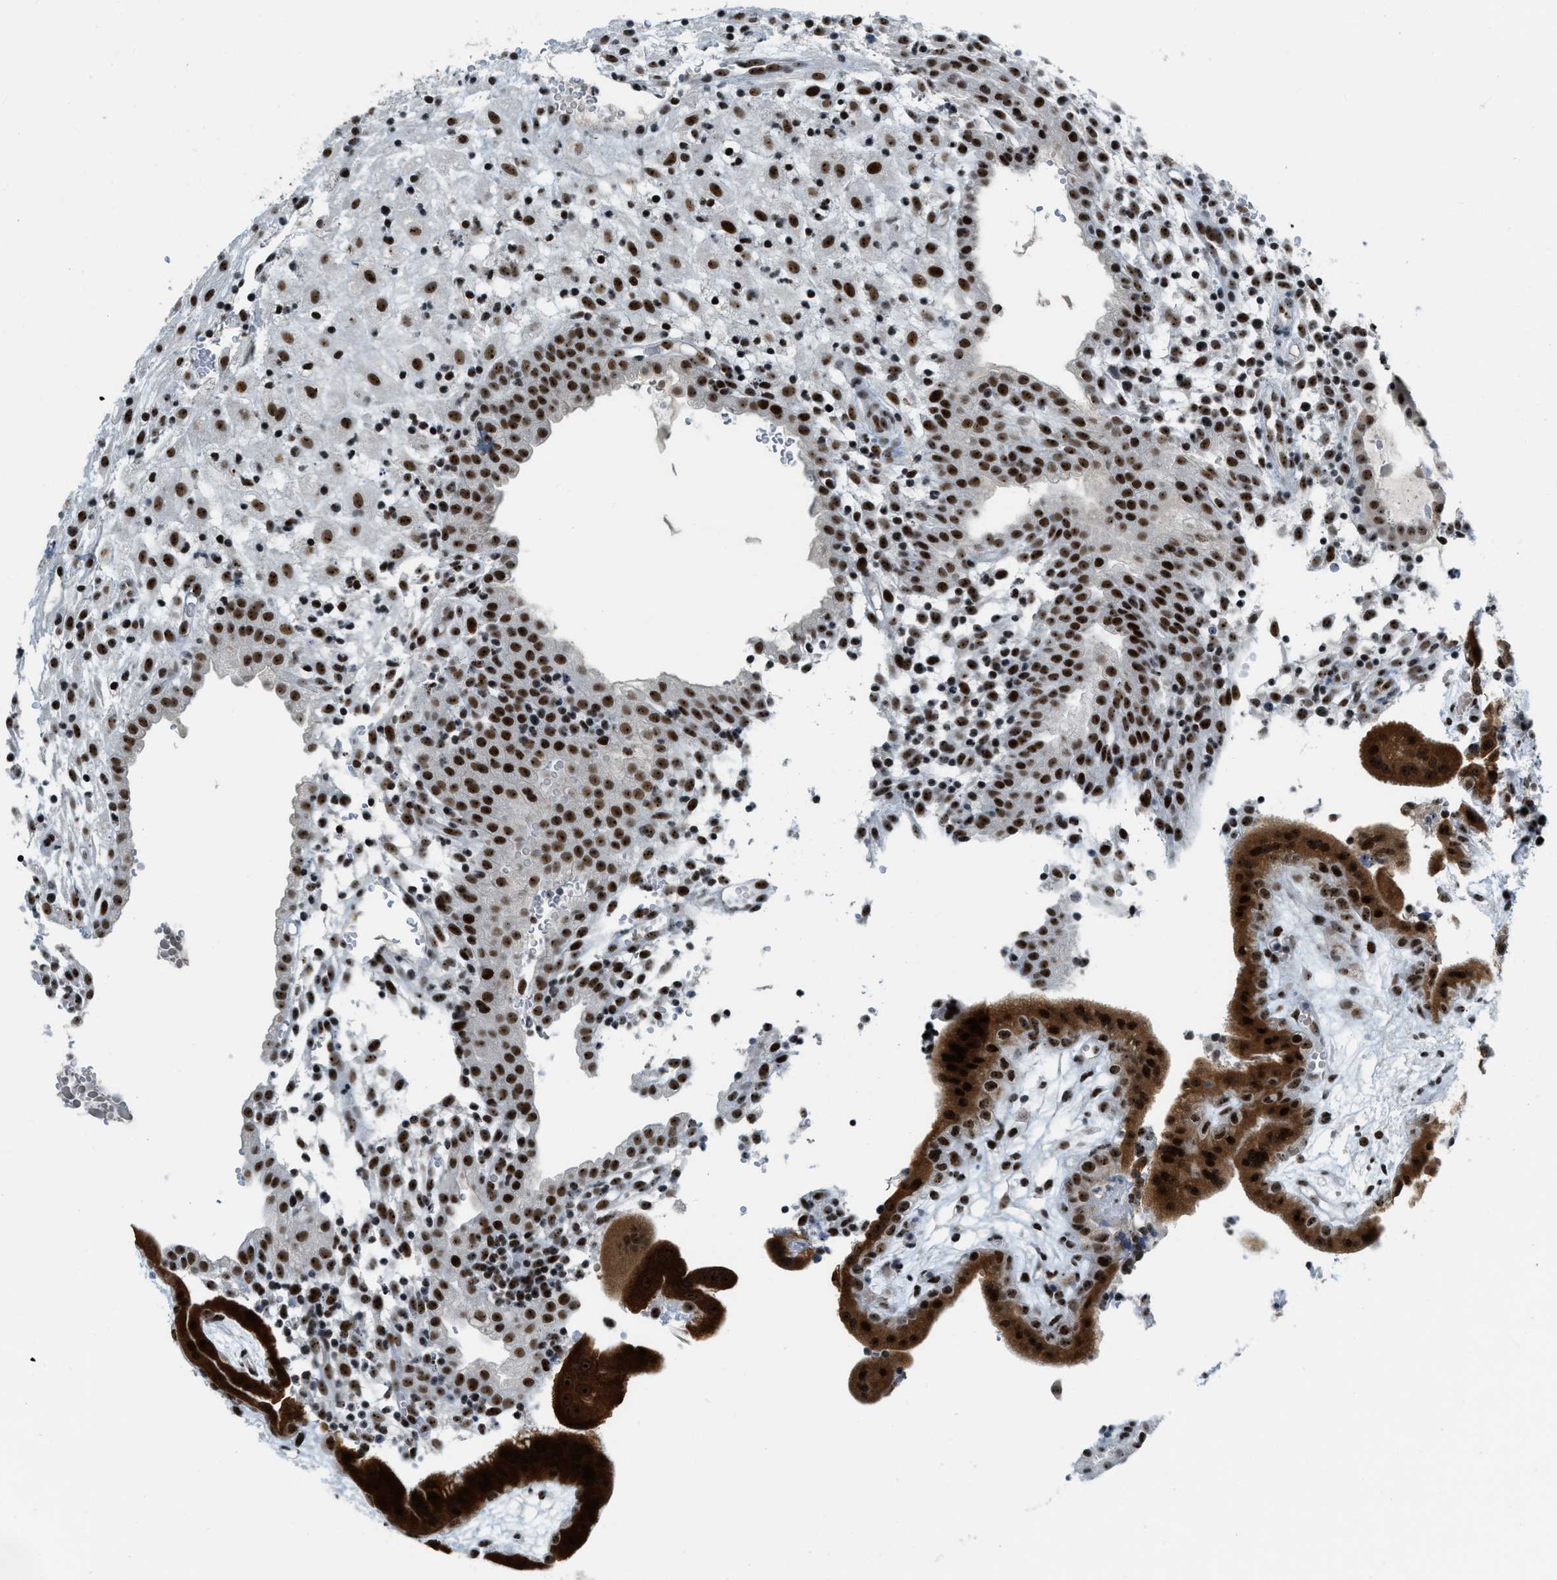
{"staining": {"intensity": "strong", "quantity": ">75%", "location": "nuclear"}, "tissue": "placenta", "cell_type": "Decidual cells", "image_type": "normal", "snomed": [{"axis": "morphology", "description": "Normal tissue, NOS"}, {"axis": "topography", "description": "Placenta"}], "caption": "Protein analysis of normal placenta demonstrates strong nuclear expression in about >75% of decidual cells. Nuclei are stained in blue.", "gene": "URB1", "patient": {"sex": "female", "age": 18}}